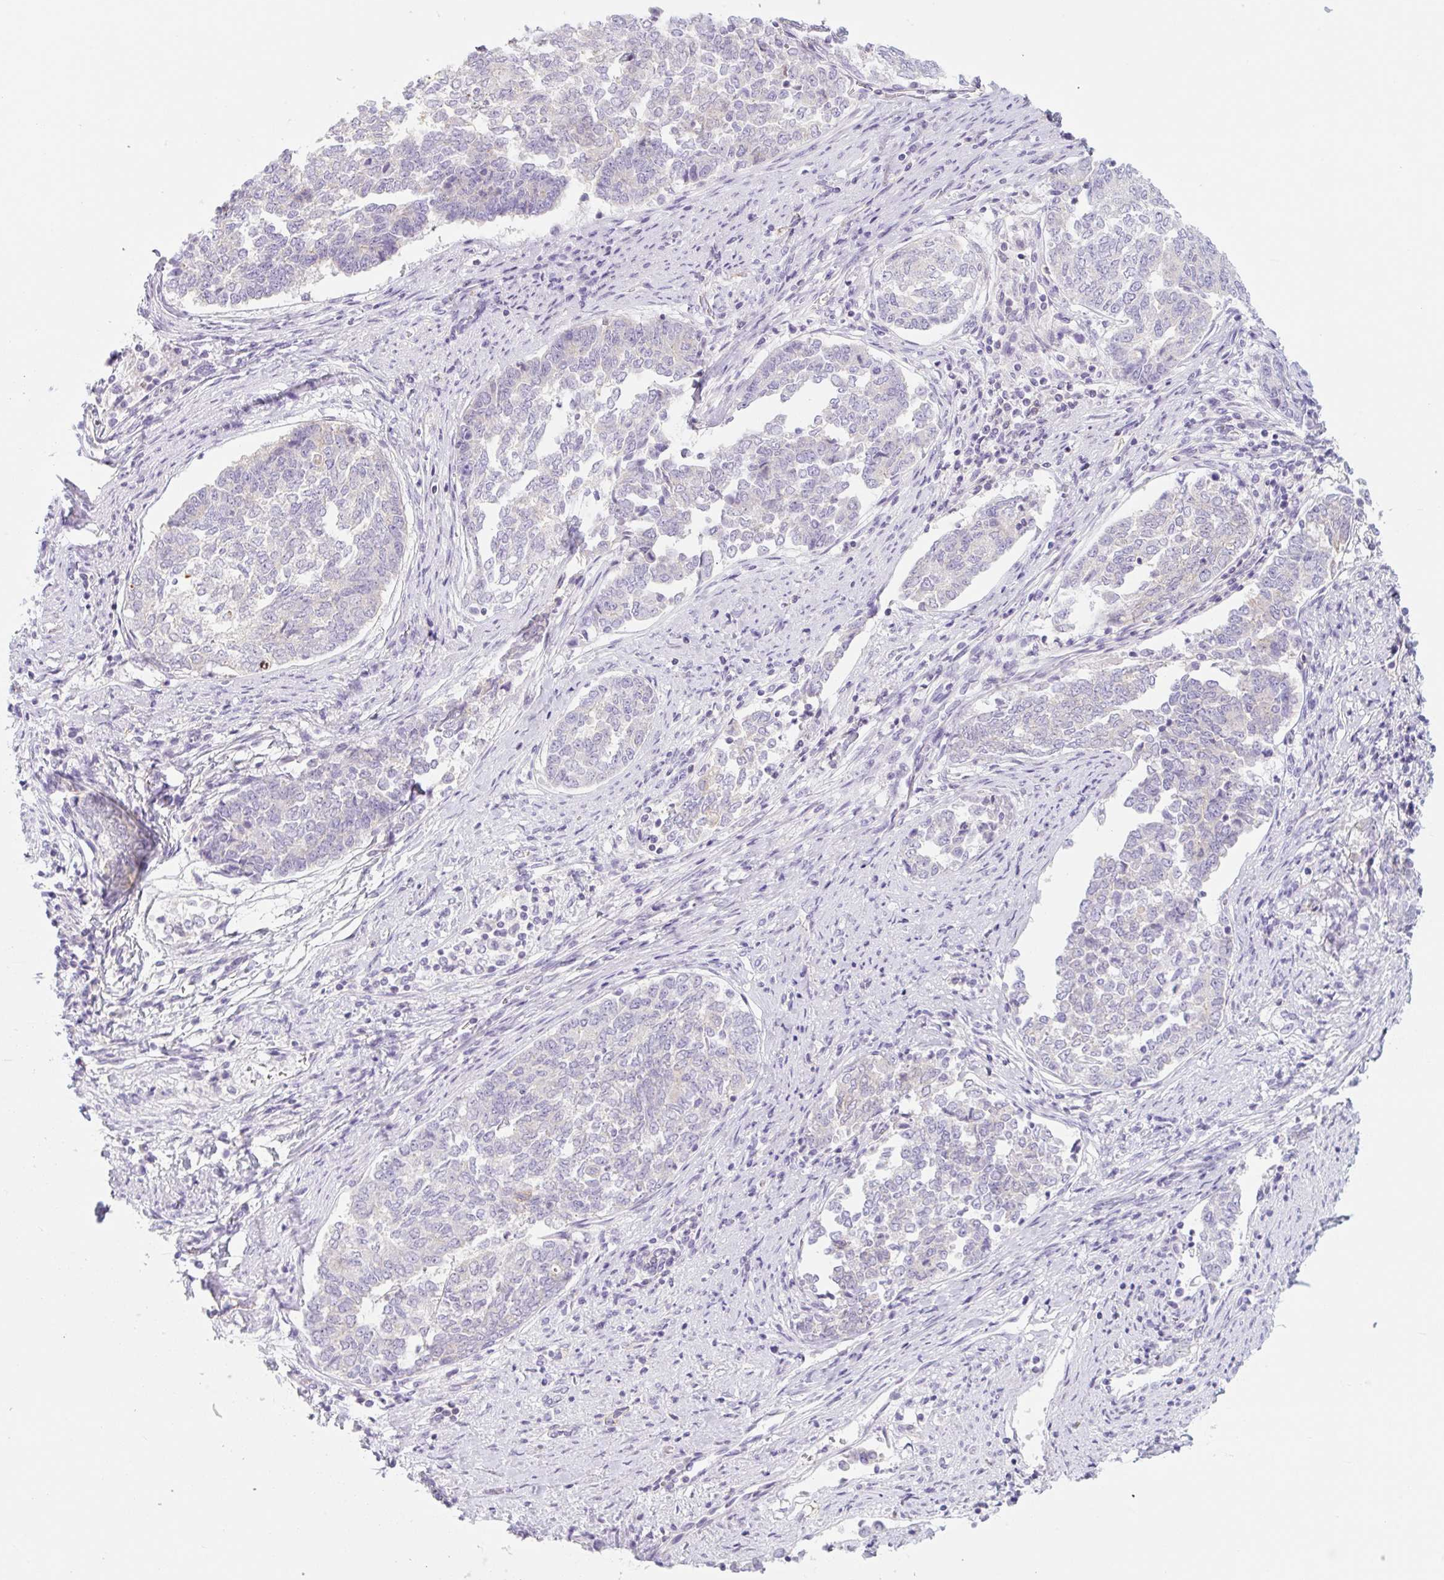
{"staining": {"intensity": "negative", "quantity": "none", "location": "none"}, "tissue": "endometrial cancer", "cell_type": "Tumor cells", "image_type": "cancer", "snomed": [{"axis": "morphology", "description": "Adenocarcinoma, NOS"}, {"axis": "topography", "description": "Endometrium"}], "caption": "Tumor cells are negative for protein expression in human adenocarcinoma (endometrial).", "gene": "LYVE1", "patient": {"sex": "female", "age": 80}}